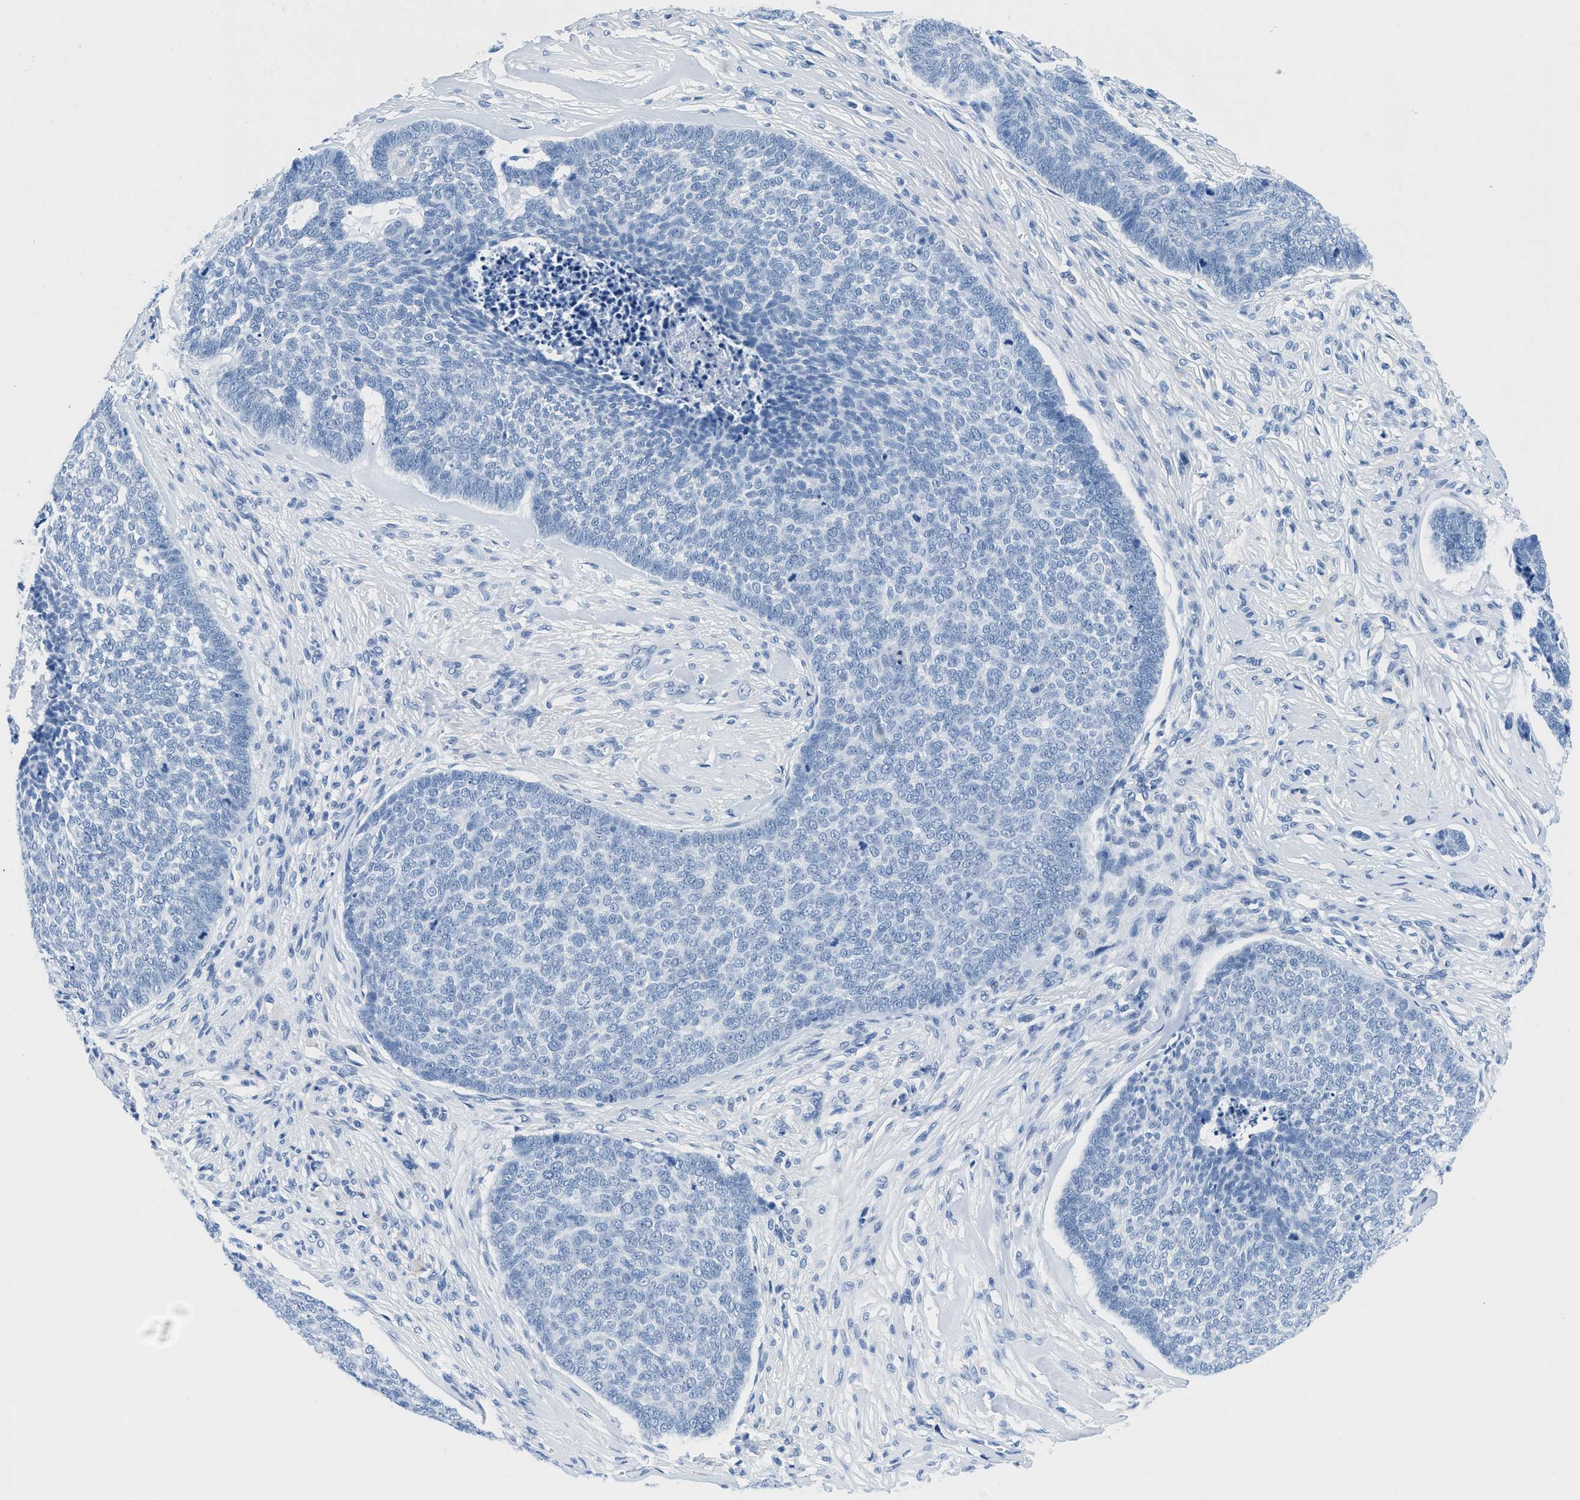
{"staining": {"intensity": "negative", "quantity": "none", "location": "none"}, "tissue": "skin cancer", "cell_type": "Tumor cells", "image_type": "cancer", "snomed": [{"axis": "morphology", "description": "Basal cell carcinoma"}, {"axis": "topography", "description": "Skin"}], "caption": "Tumor cells are negative for brown protein staining in skin cancer (basal cell carcinoma).", "gene": "GSN", "patient": {"sex": "male", "age": 84}}